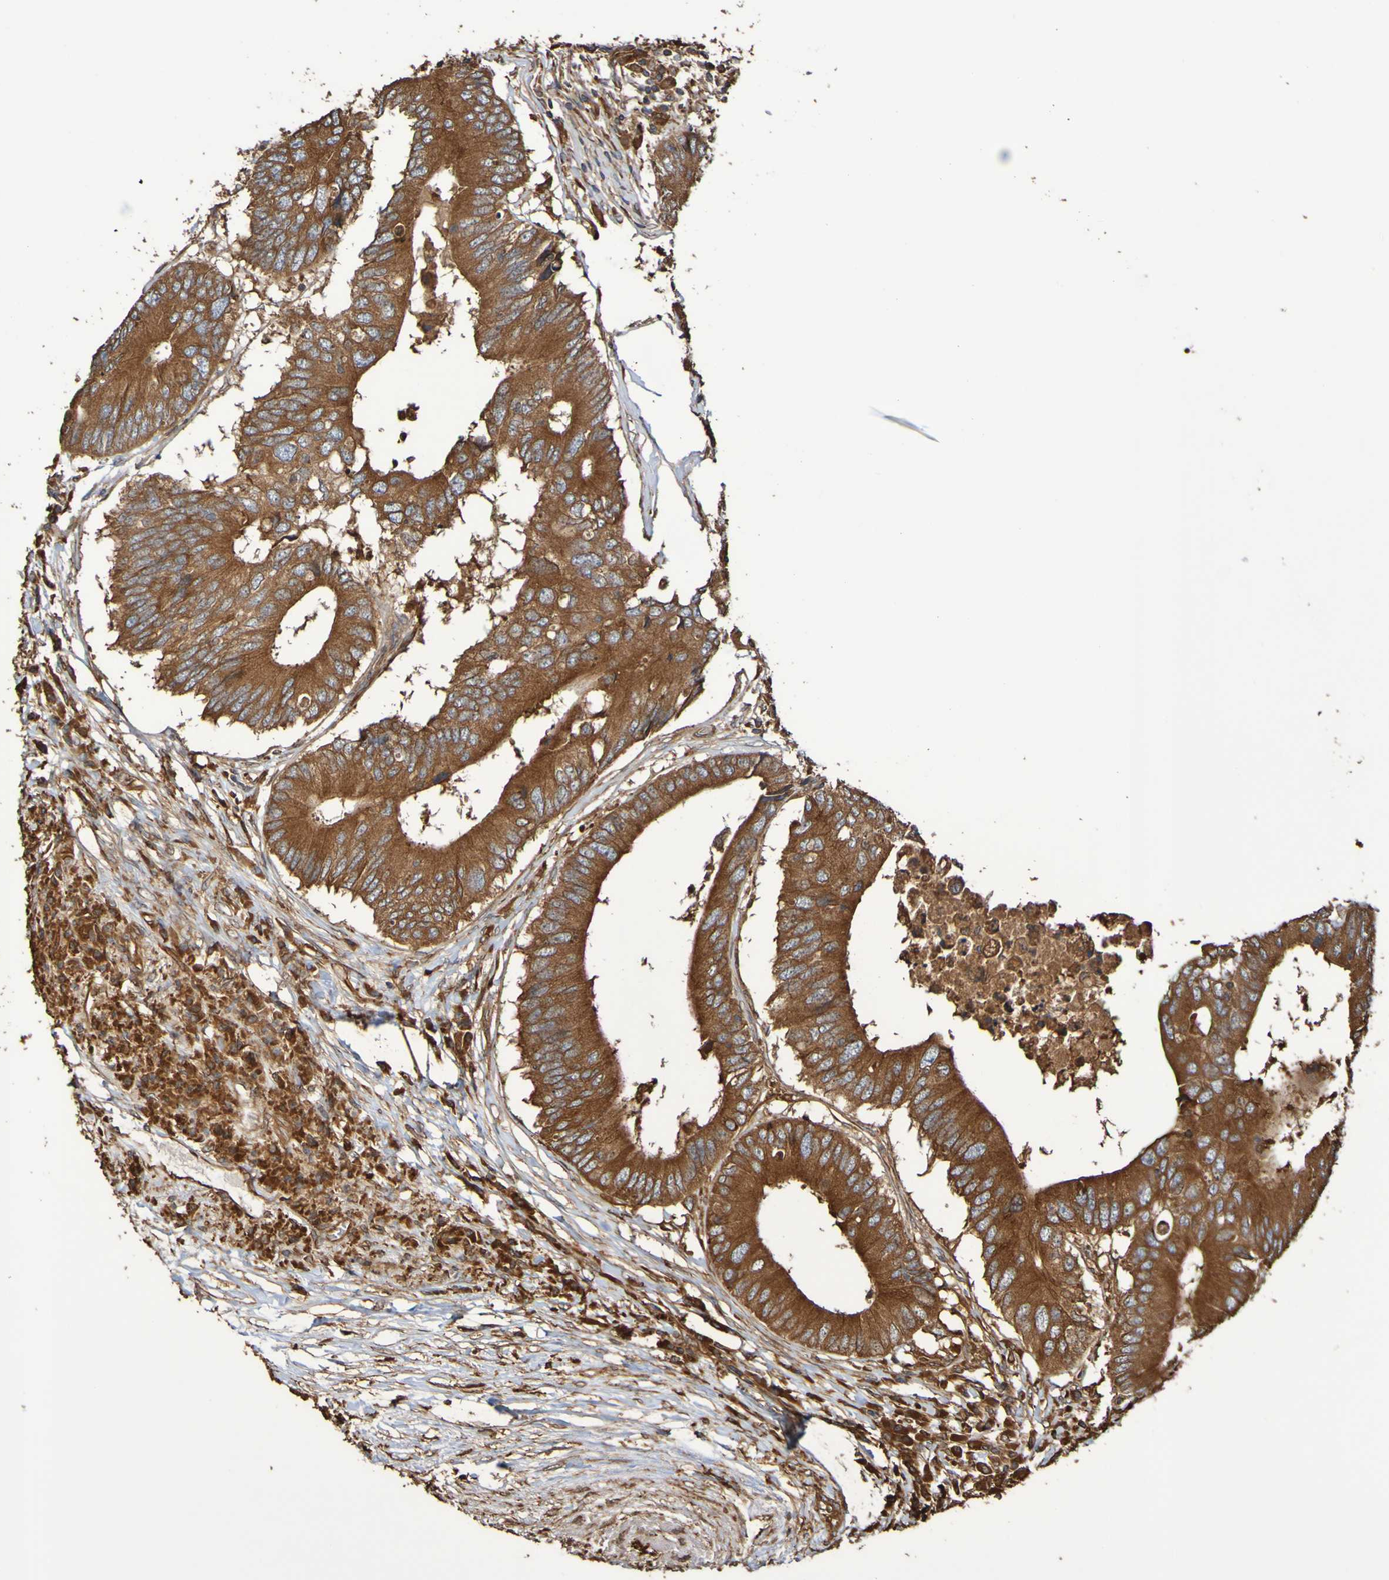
{"staining": {"intensity": "strong", "quantity": ">75%", "location": "cytoplasmic/membranous"}, "tissue": "colorectal cancer", "cell_type": "Tumor cells", "image_type": "cancer", "snomed": [{"axis": "morphology", "description": "Adenocarcinoma, NOS"}, {"axis": "topography", "description": "Colon"}], "caption": "Colorectal cancer stained with a protein marker reveals strong staining in tumor cells.", "gene": "RAB11A", "patient": {"sex": "male", "age": 71}}